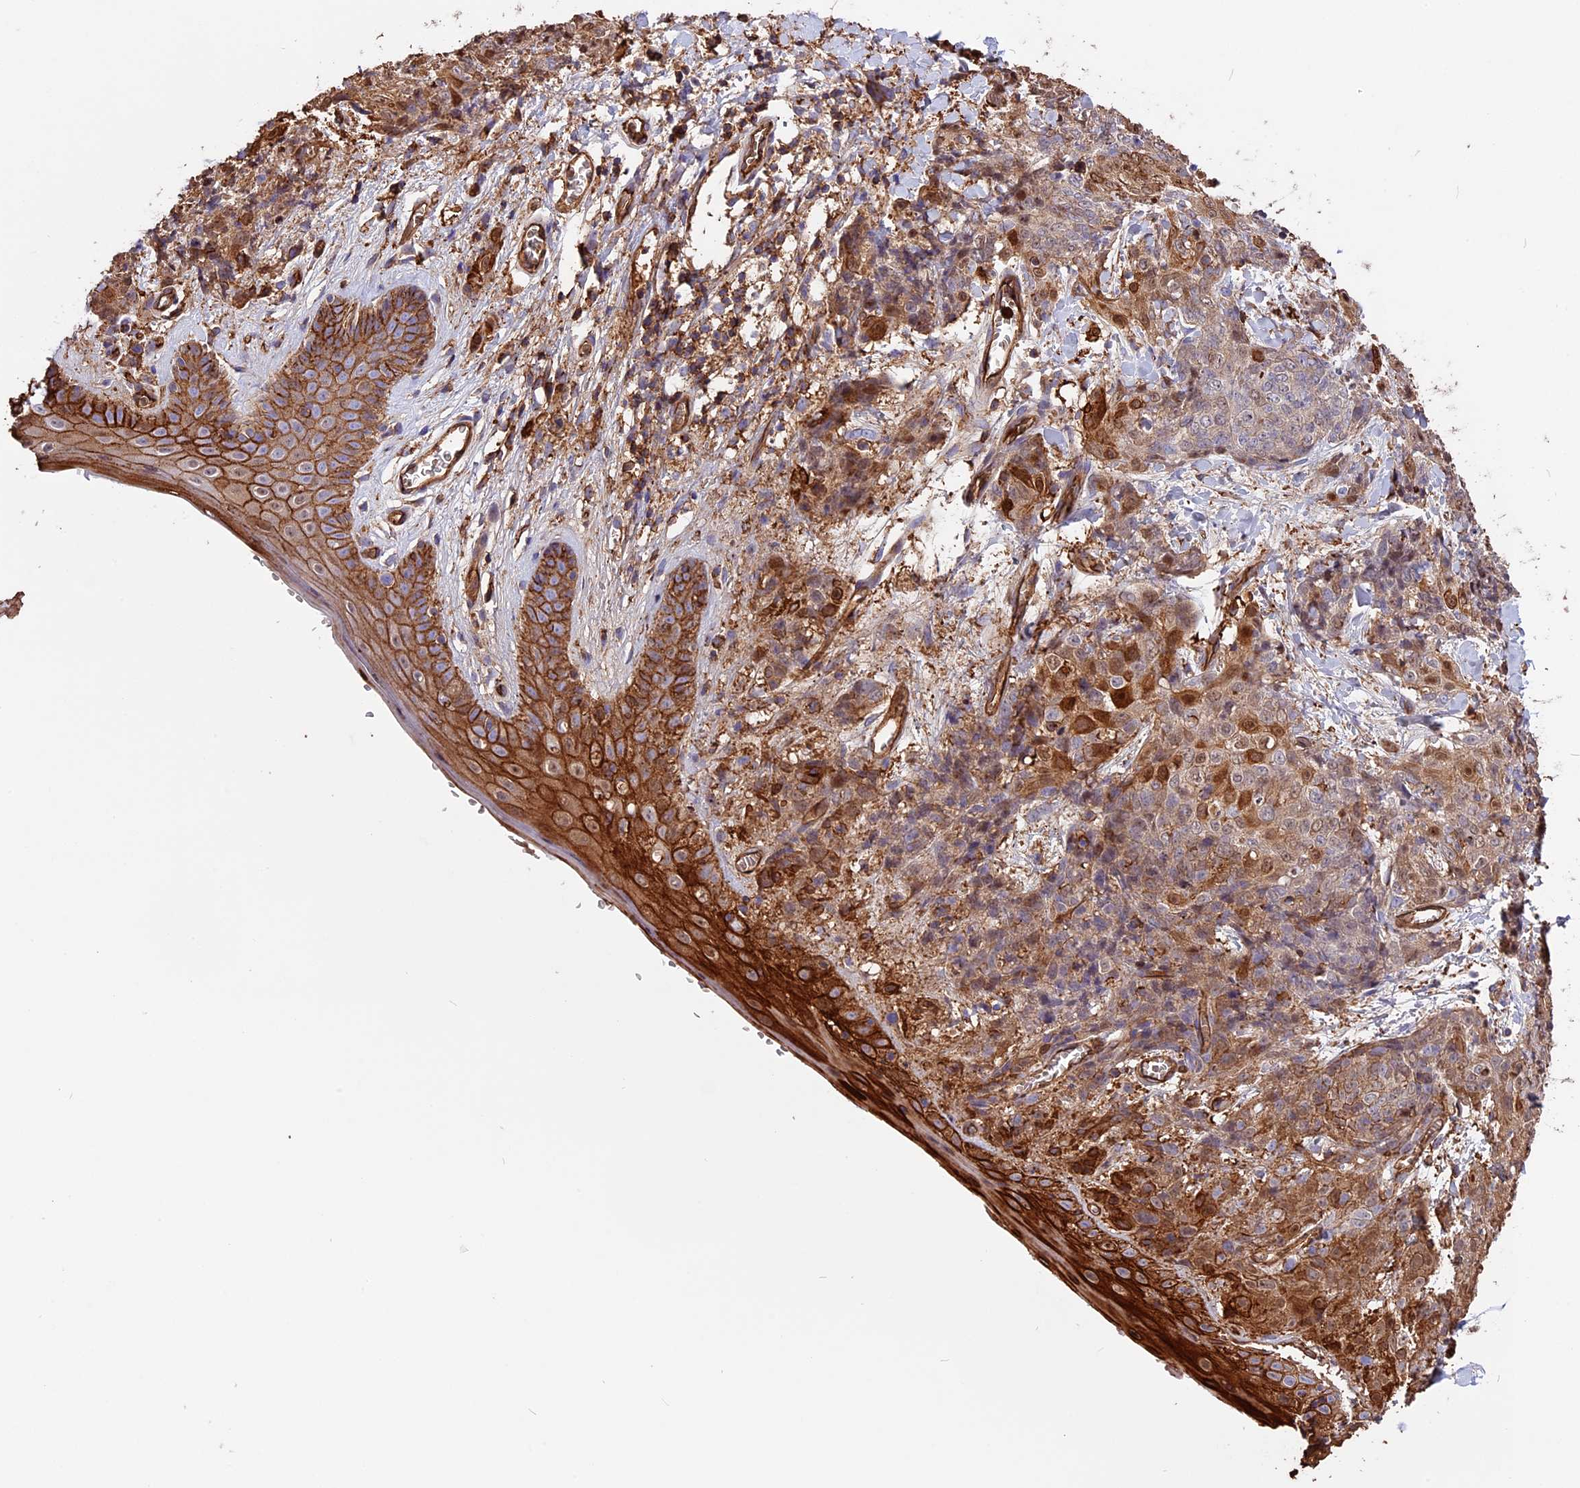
{"staining": {"intensity": "weak", "quantity": "25%-75%", "location": "cytoplasmic/membranous"}, "tissue": "skin cancer", "cell_type": "Tumor cells", "image_type": "cancer", "snomed": [{"axis": "morphology", "description": "Squamous cell carcinoma, NOS"}, {"axis": "topography", "description": "Skin"}, {"axis": "topography", "description": "Vulva"}], "caption": "Weak cytoplasmic/membranous protein expression is appreciated in about 25%-75% of tumor cells in squamous cell carcinoma (skin).", "gene": "CD99L2", "patient": {"sex": "female", "age": 85}}